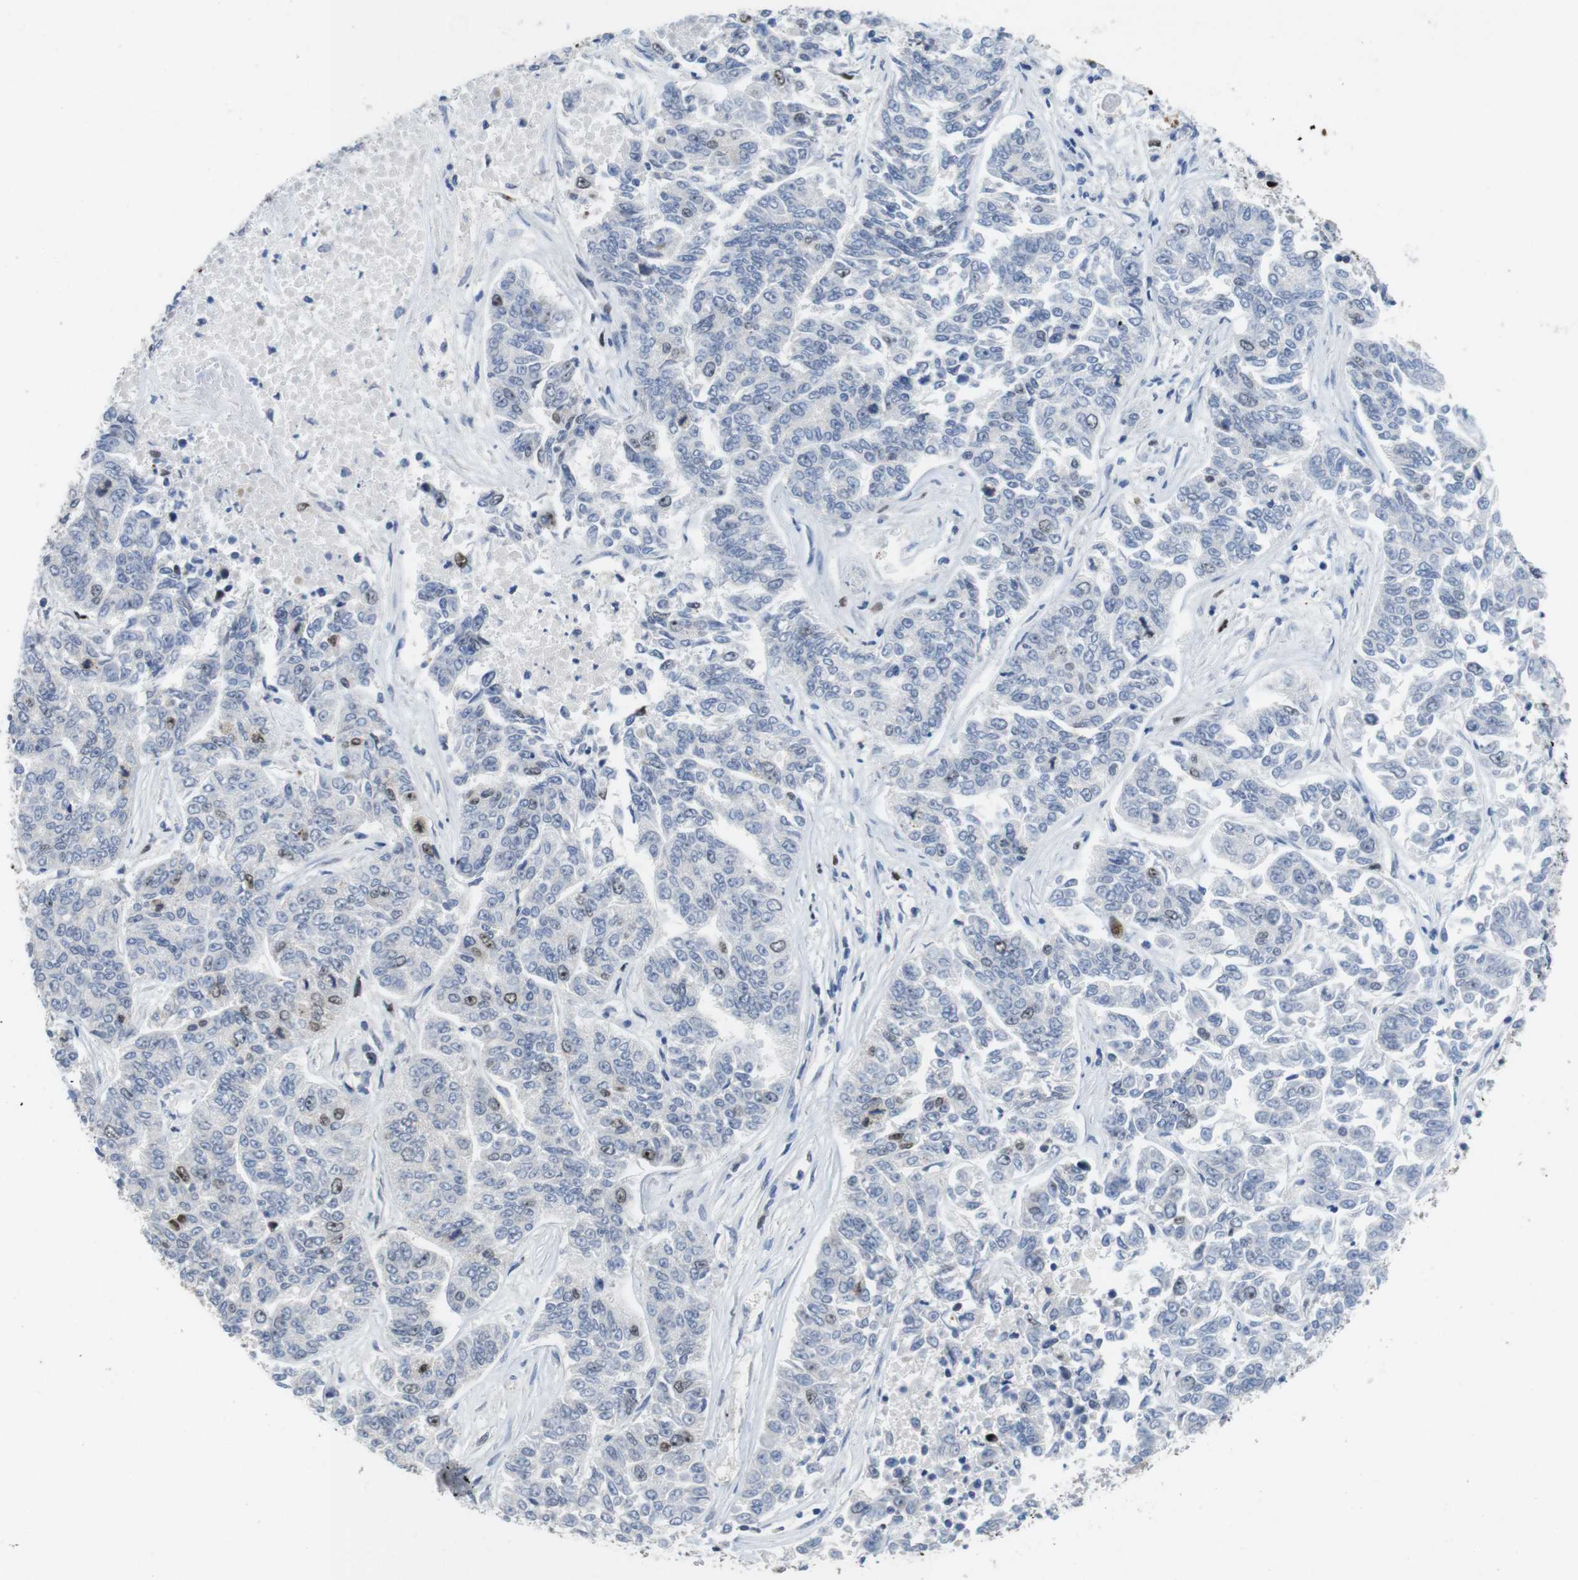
{"staining": {"intensity": "negative", "quantity": "none", "location": "none"}, "tissue": "lung cancer", "cell_type": "Tumor cells", "image_type": "cancer", "snomed": [{"axis": "morphology", "description": "Adenocarcinoma, NOS"}, {"axis": "topography", "description": "Lung"}], "caption": "The immunohistochemistry (IHC) image has no significant positivity in tumor cells of lung cancer (adenocarcinoma) tissue. Brightfield microscopy of immunohistochemistry stained with DAB (3,3'-diaminobenzidine) (brown) and hematoxylin (blue), captured at high magnification.", "gene": "KPNA2", "patient": {"sex": "male", "age": 84}}